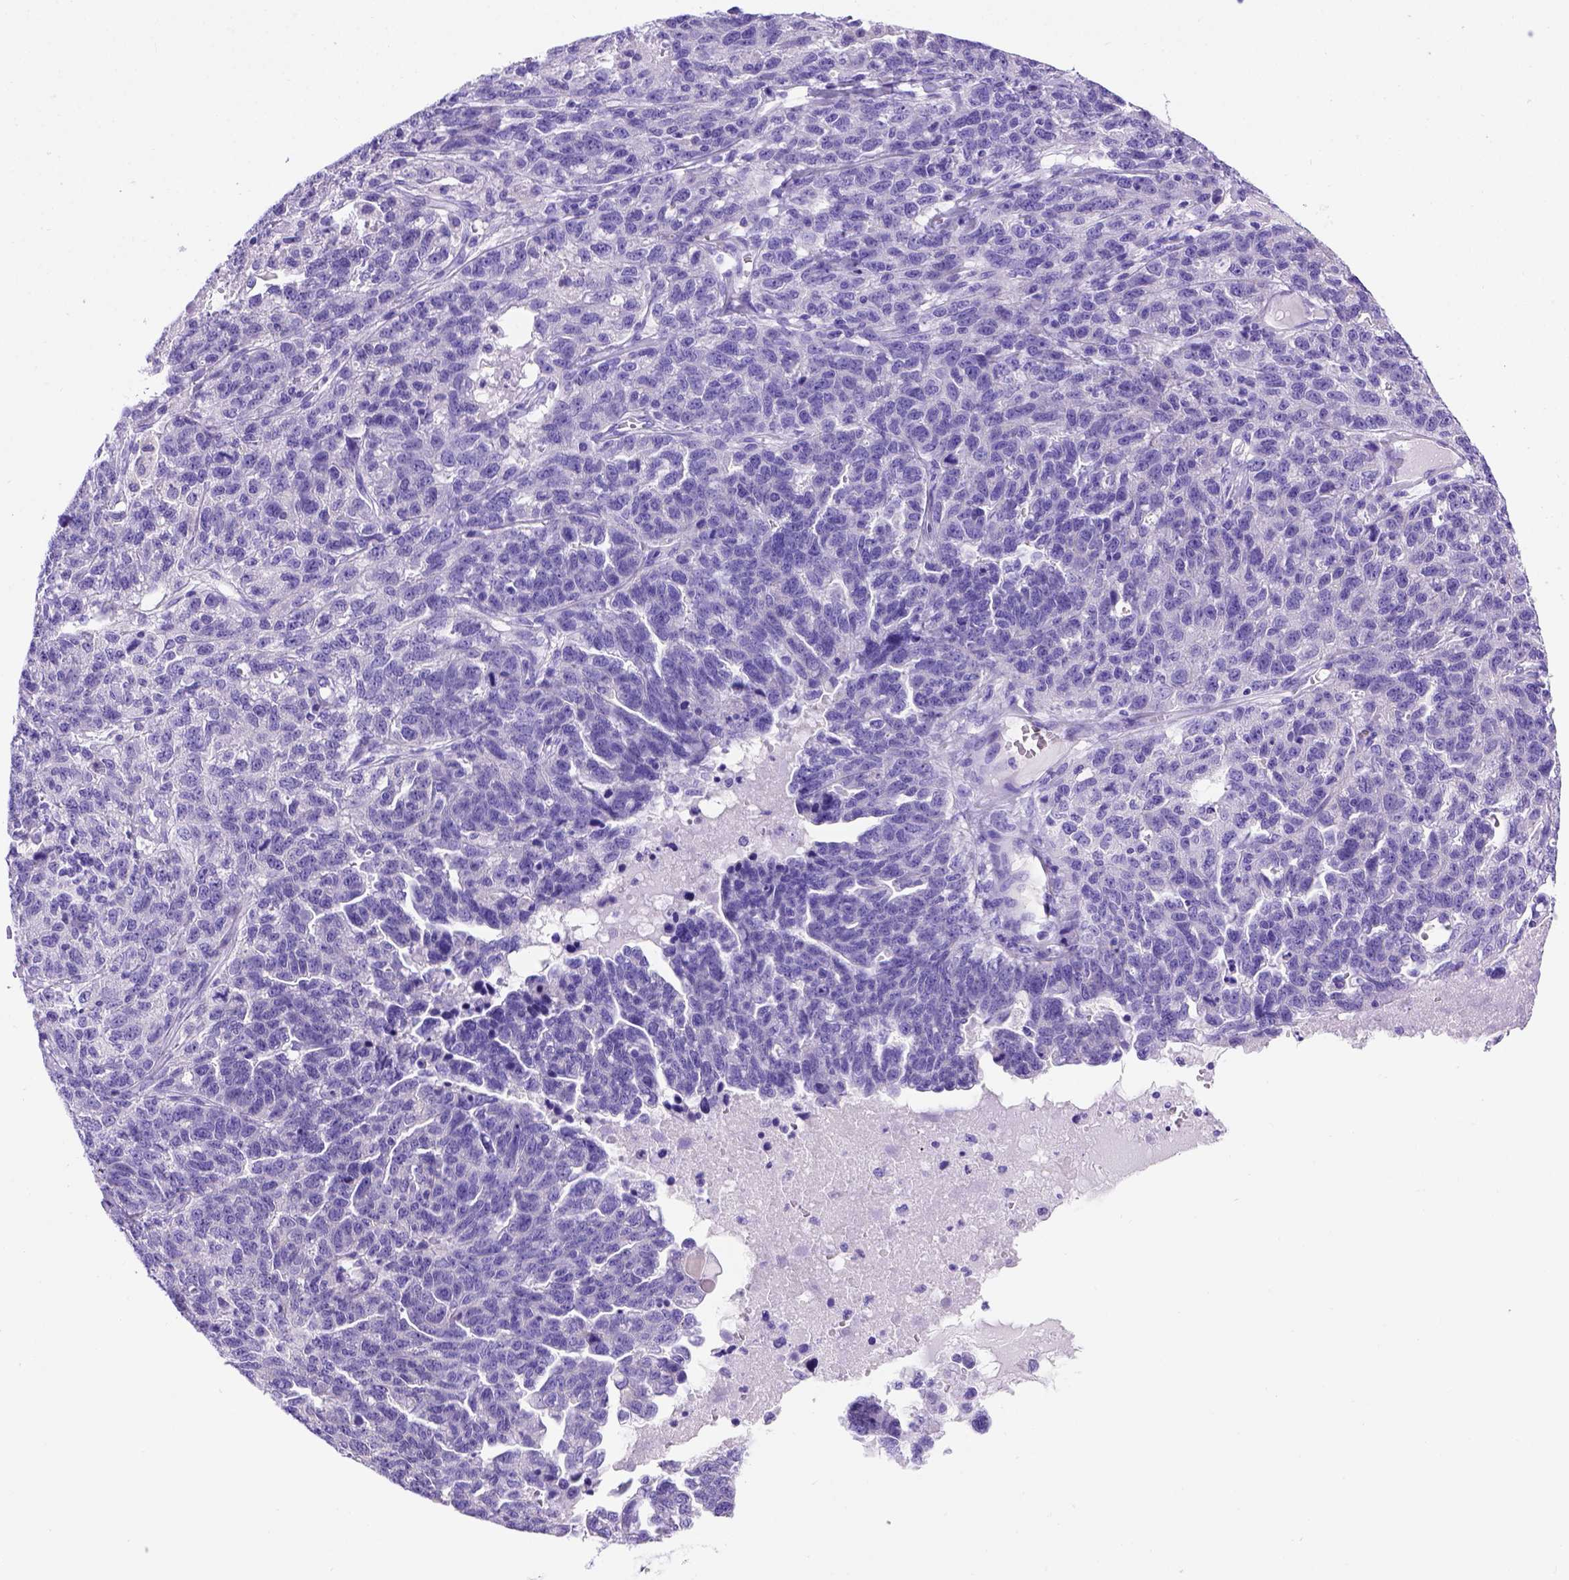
{"staining": {"intensity": "negative", "quantity": "none", "location": "none"}, "tissue": "ovarian cancer", "cell_type": "Tumor cells", "image_type": "cancer", "snomed": [{"axis": "morphology", "description": "Cystadenocarcinoma, serous, NOS"}, {"axis": "topography", "description": "Ovary"}], "caption": "This image is of serous cystadenocarcinoma (ovarian) stained with IHC to label a protein in brown with the nuclei are counter-stained blue. There is no staining in tumor cells.", "gene": "MEOX2", "patient": {"sex": "female", "age": 71}}